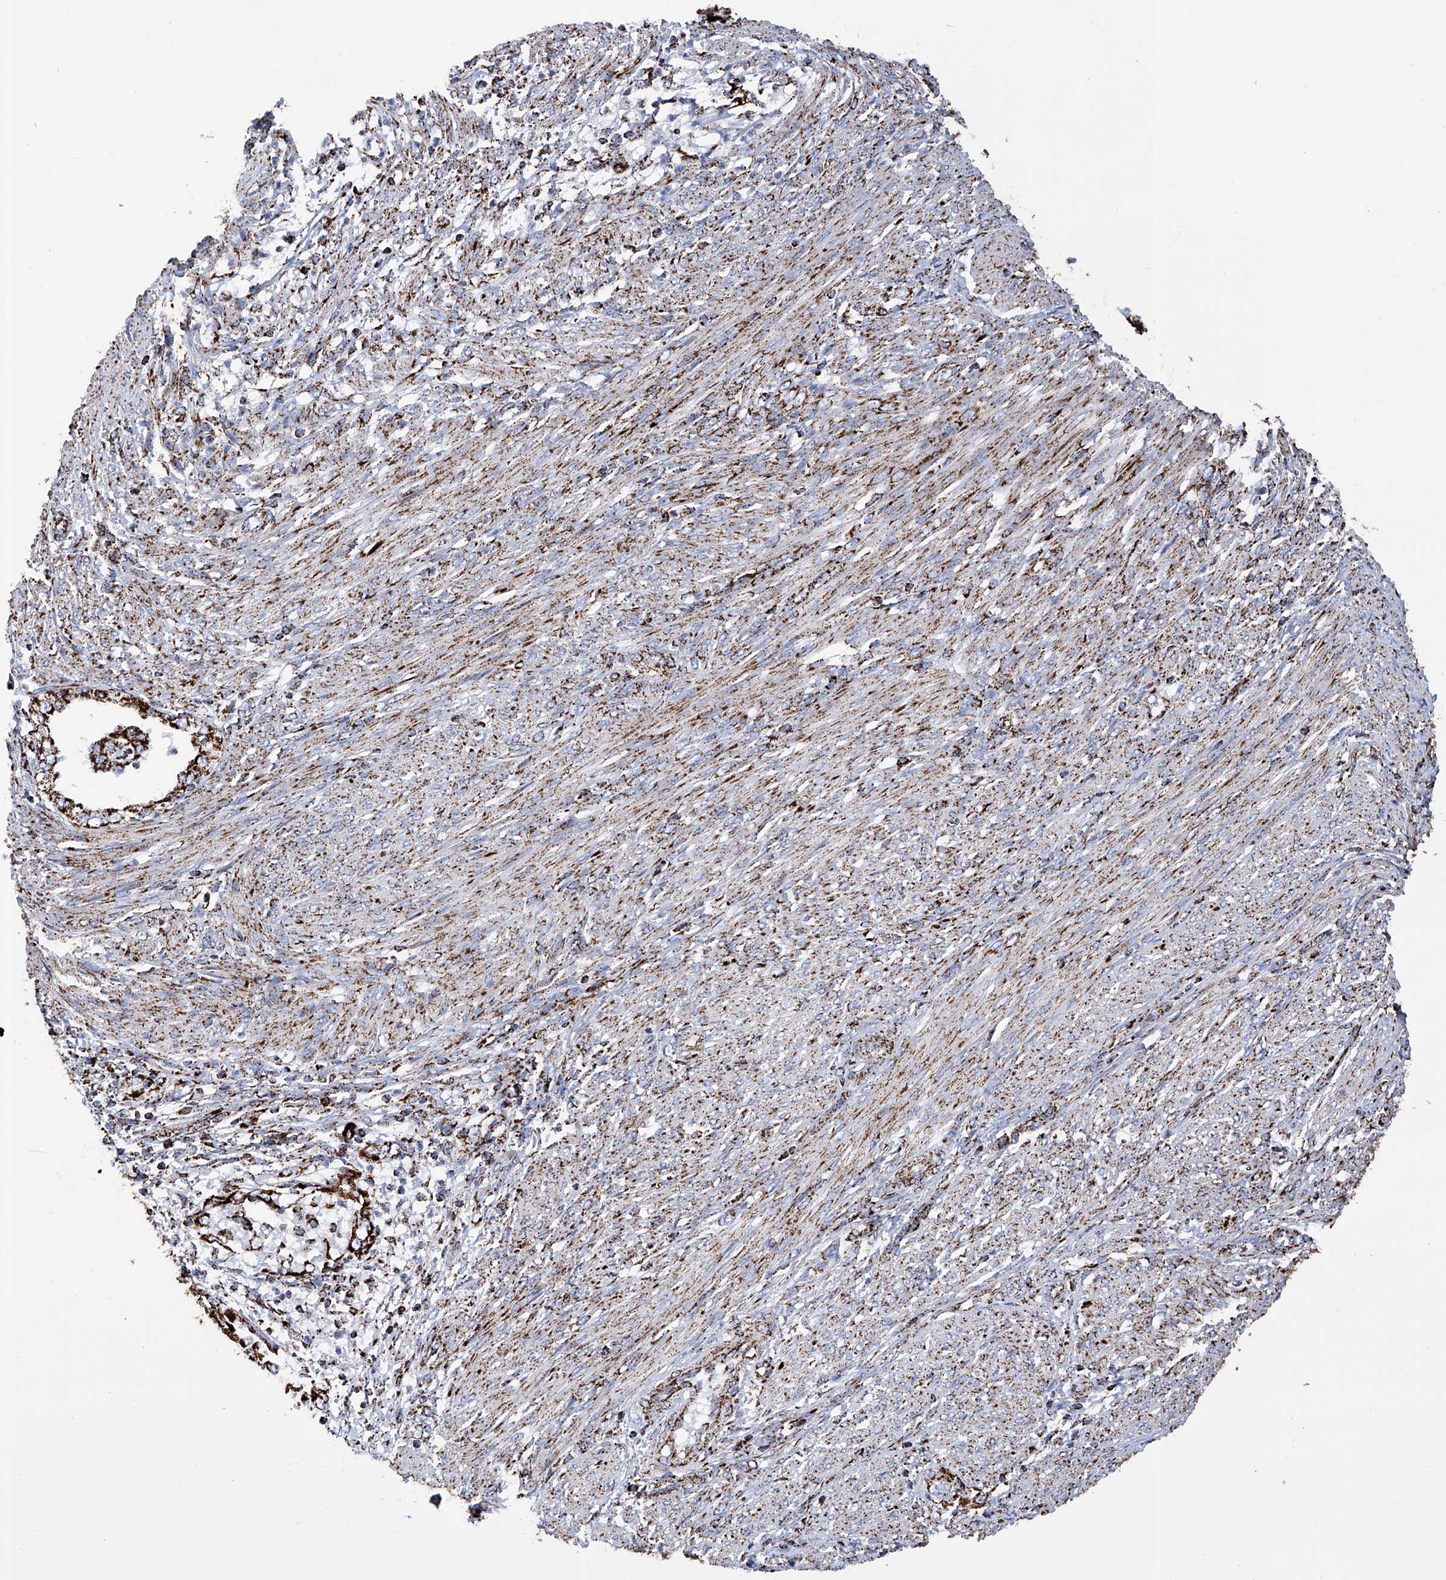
{"staining": {"intensity": "strong", "quantity": ">75%", "location": "cytoplasmic/membranous"}, "tissue": "endometrial cancer", "cell_type": "Tumor cells", "image_type": "cancer", "snomed": [{"axis": "morphology", "description": "Adenocarcinoma, NOS"}, {"axis": "topography", "description": "Endometrium"}], "caption": "Endometrial cancer stained with a protein marker demonstrates strong staining in tumor cells.", "gene": "ATP5PF", "patient": {"sex": "female", "age": 85}}